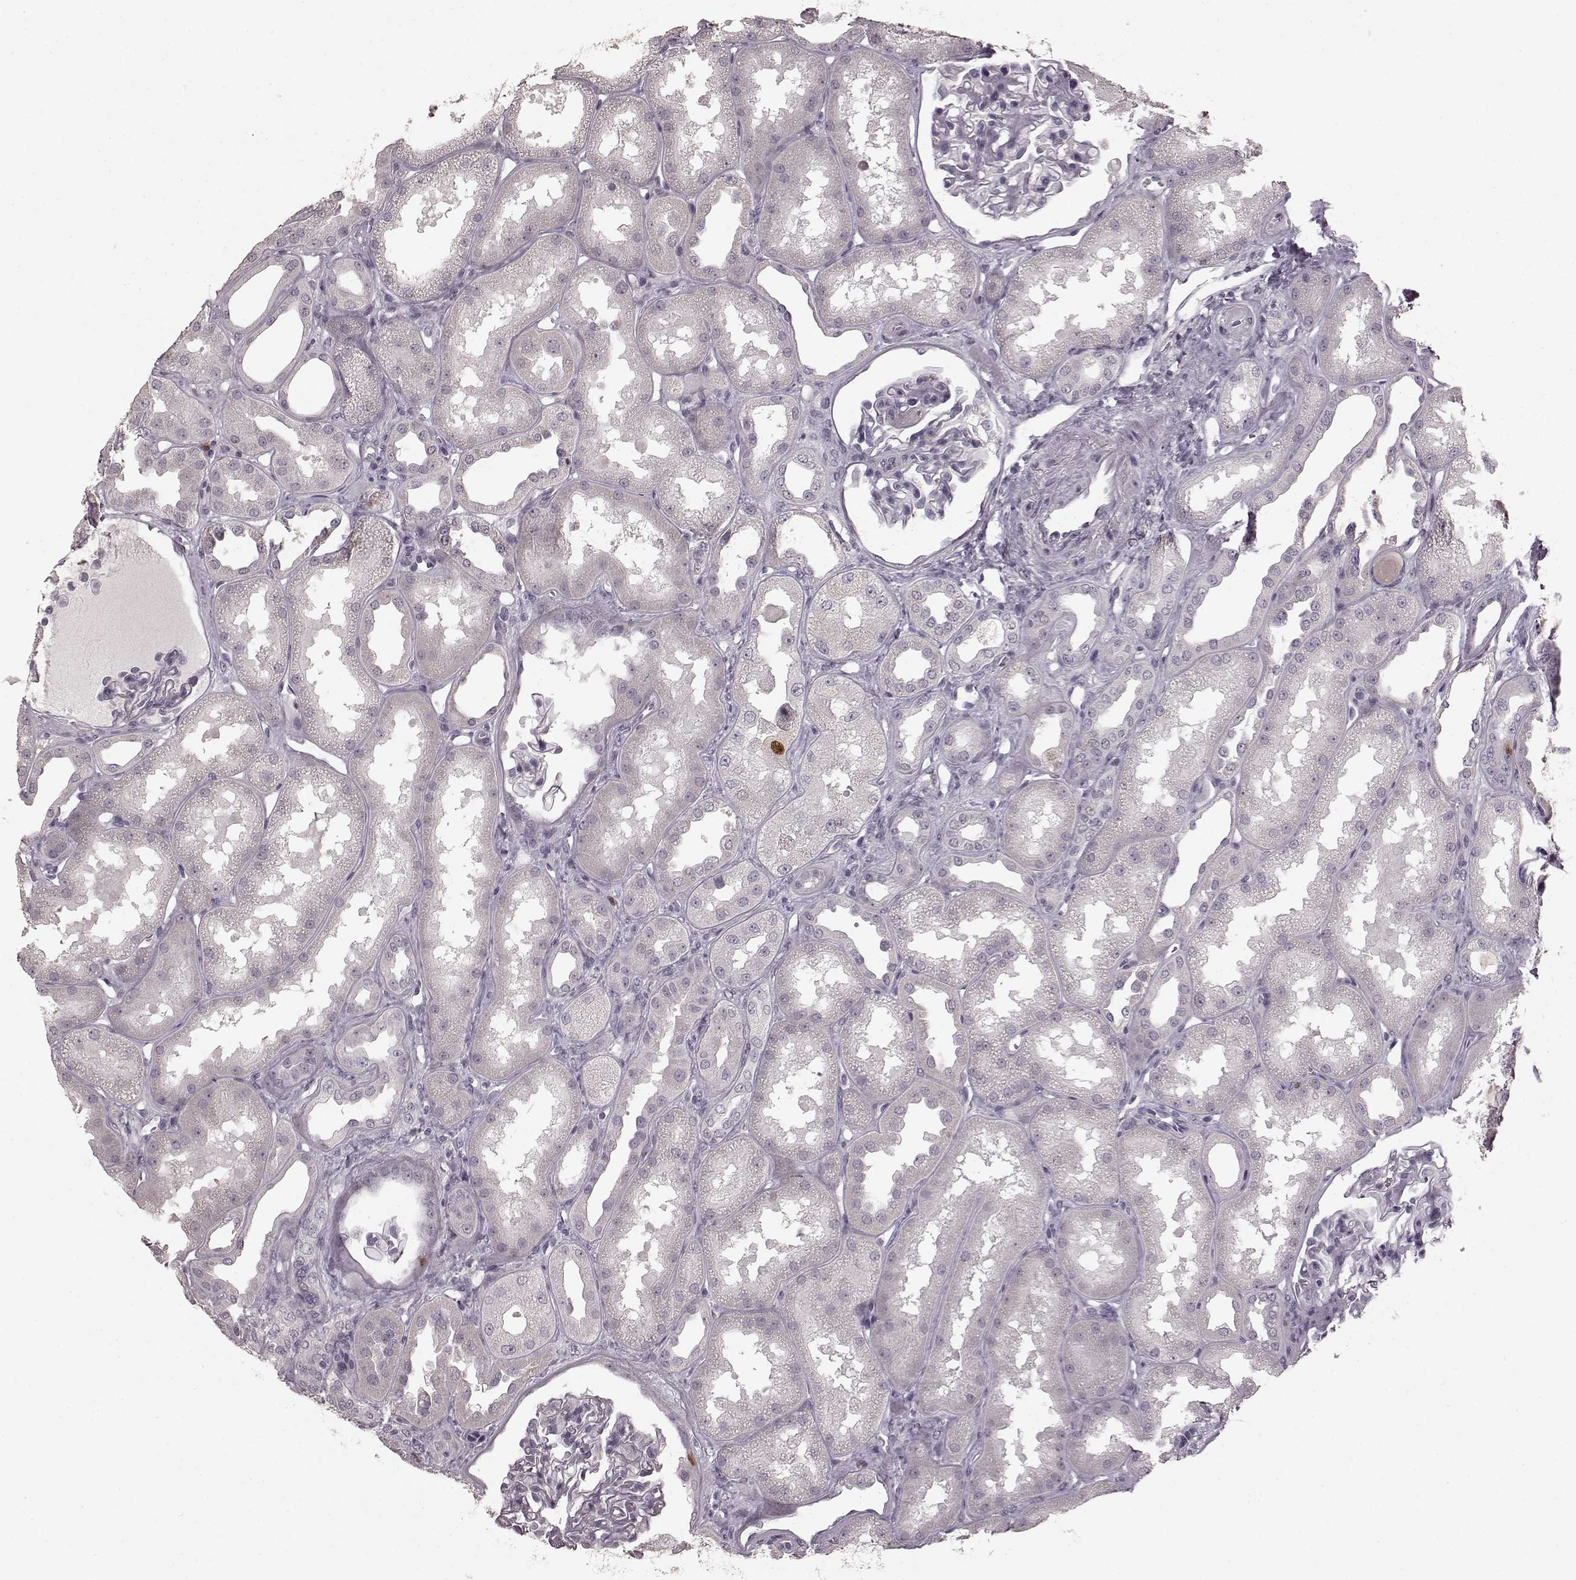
{"staining": {"intensity": "negative", "quantity": "none", "location": "none"}, "tissue": "kidney", "cell_type": "Cells in glomeruli", "image_type": "normal", "snomed": [{"axis": "morphology", "description": "Normal tissue, NOS"}, {"axis": "topography", "description": "Kidney"}], "caption": "Cells in glomeruli are negative for brown protein staining in normal kidney. (Brightfield microscopy of DAB (3,3'-diaminobenzidine) IHC at high magnification).", "gene": "CCNA2", "patient": {"sex": "male", "age": 61}}